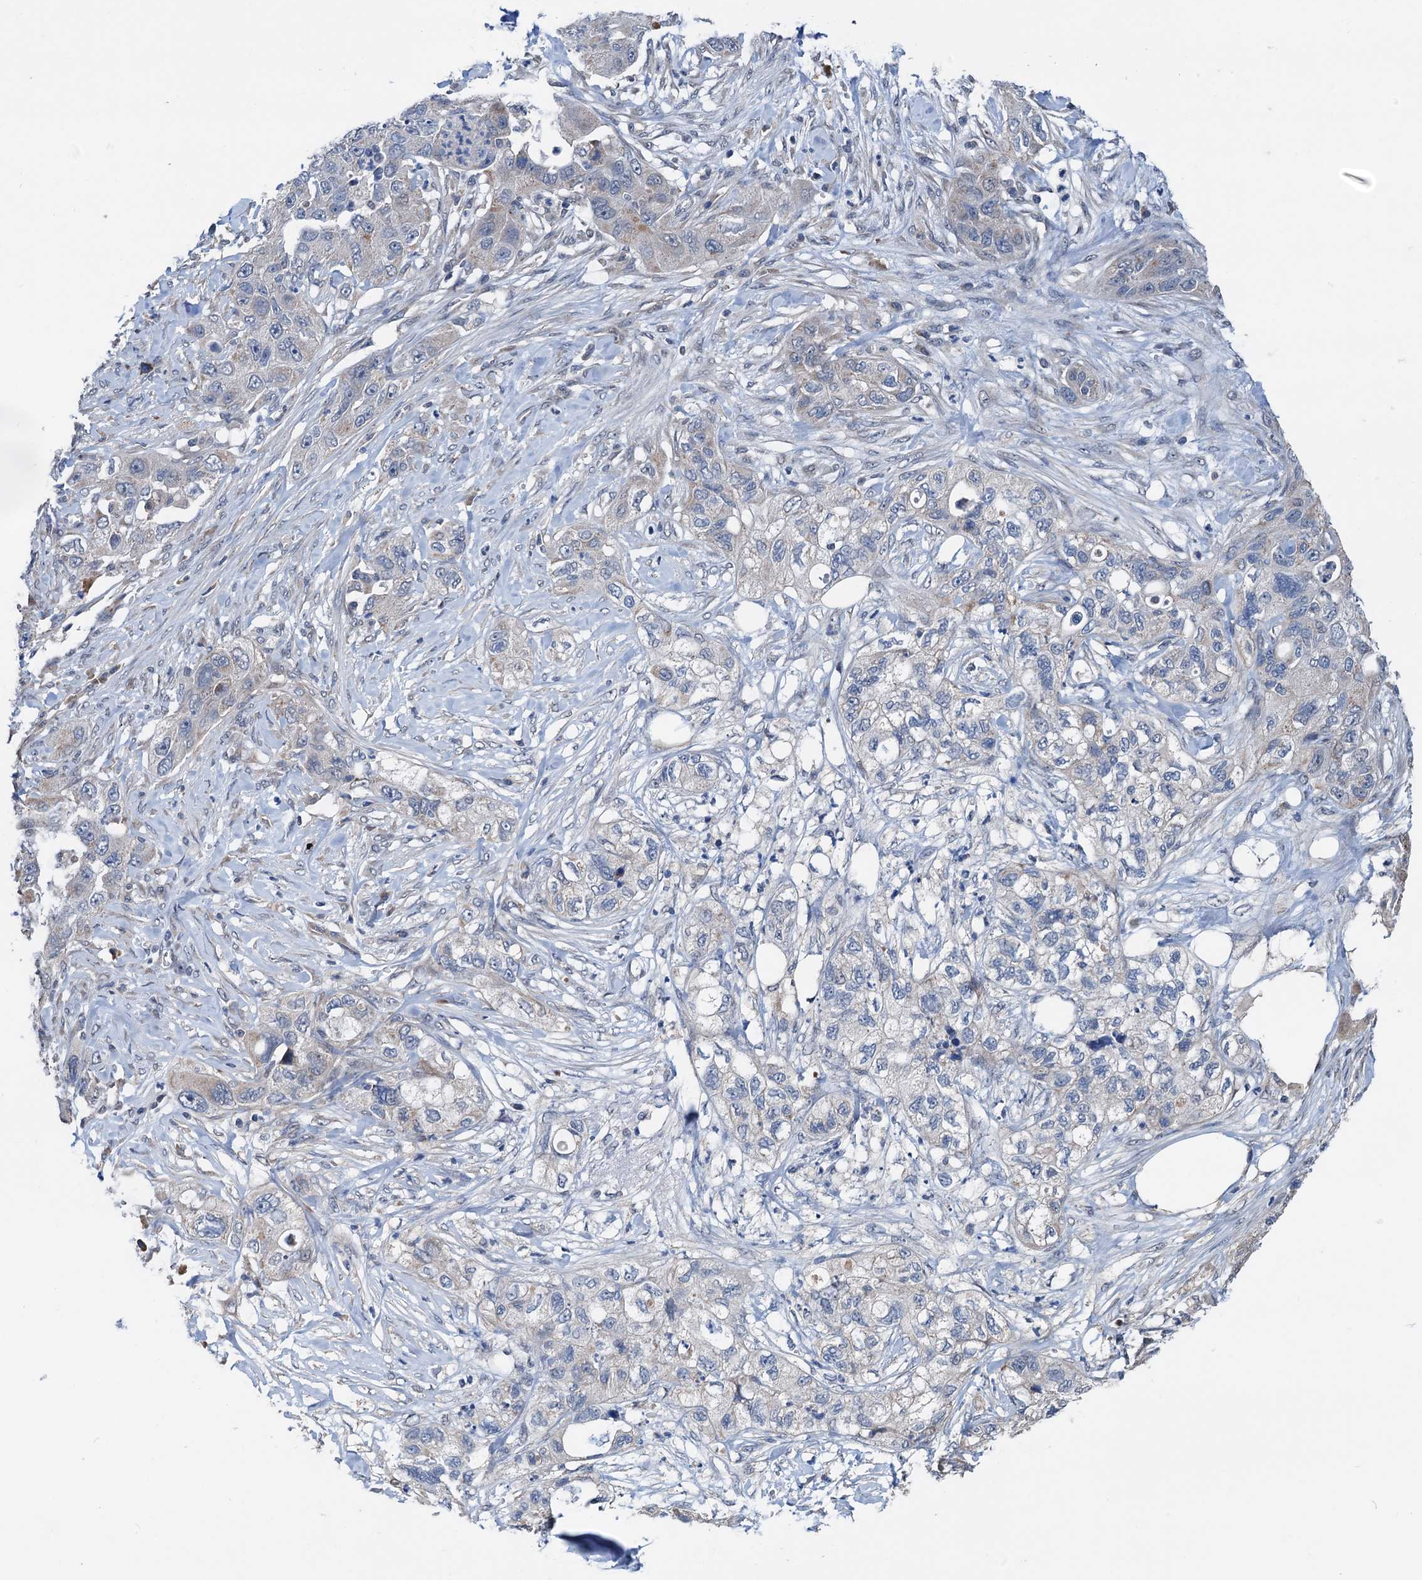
{"staining": {"intensity": "weak", "quantity": "<25%", "location": "cytoplasmic/membranous"}, "tissue": "pancreatic cancer", "cell_type": "Tumor cells", "image_type": "cancer", "snomed": [{"axis": "morphology", "description": "Adenocarcinoma, NOS"}, {"axis": "topography", "description": "Pancreas"}], "caption": "This is a photomicrograph of IHC staining of pancreatic cancer, which shows no expression in tumor cells.", "gene": "ELAC1", "patient": {"sex": "female", "age": 78}}